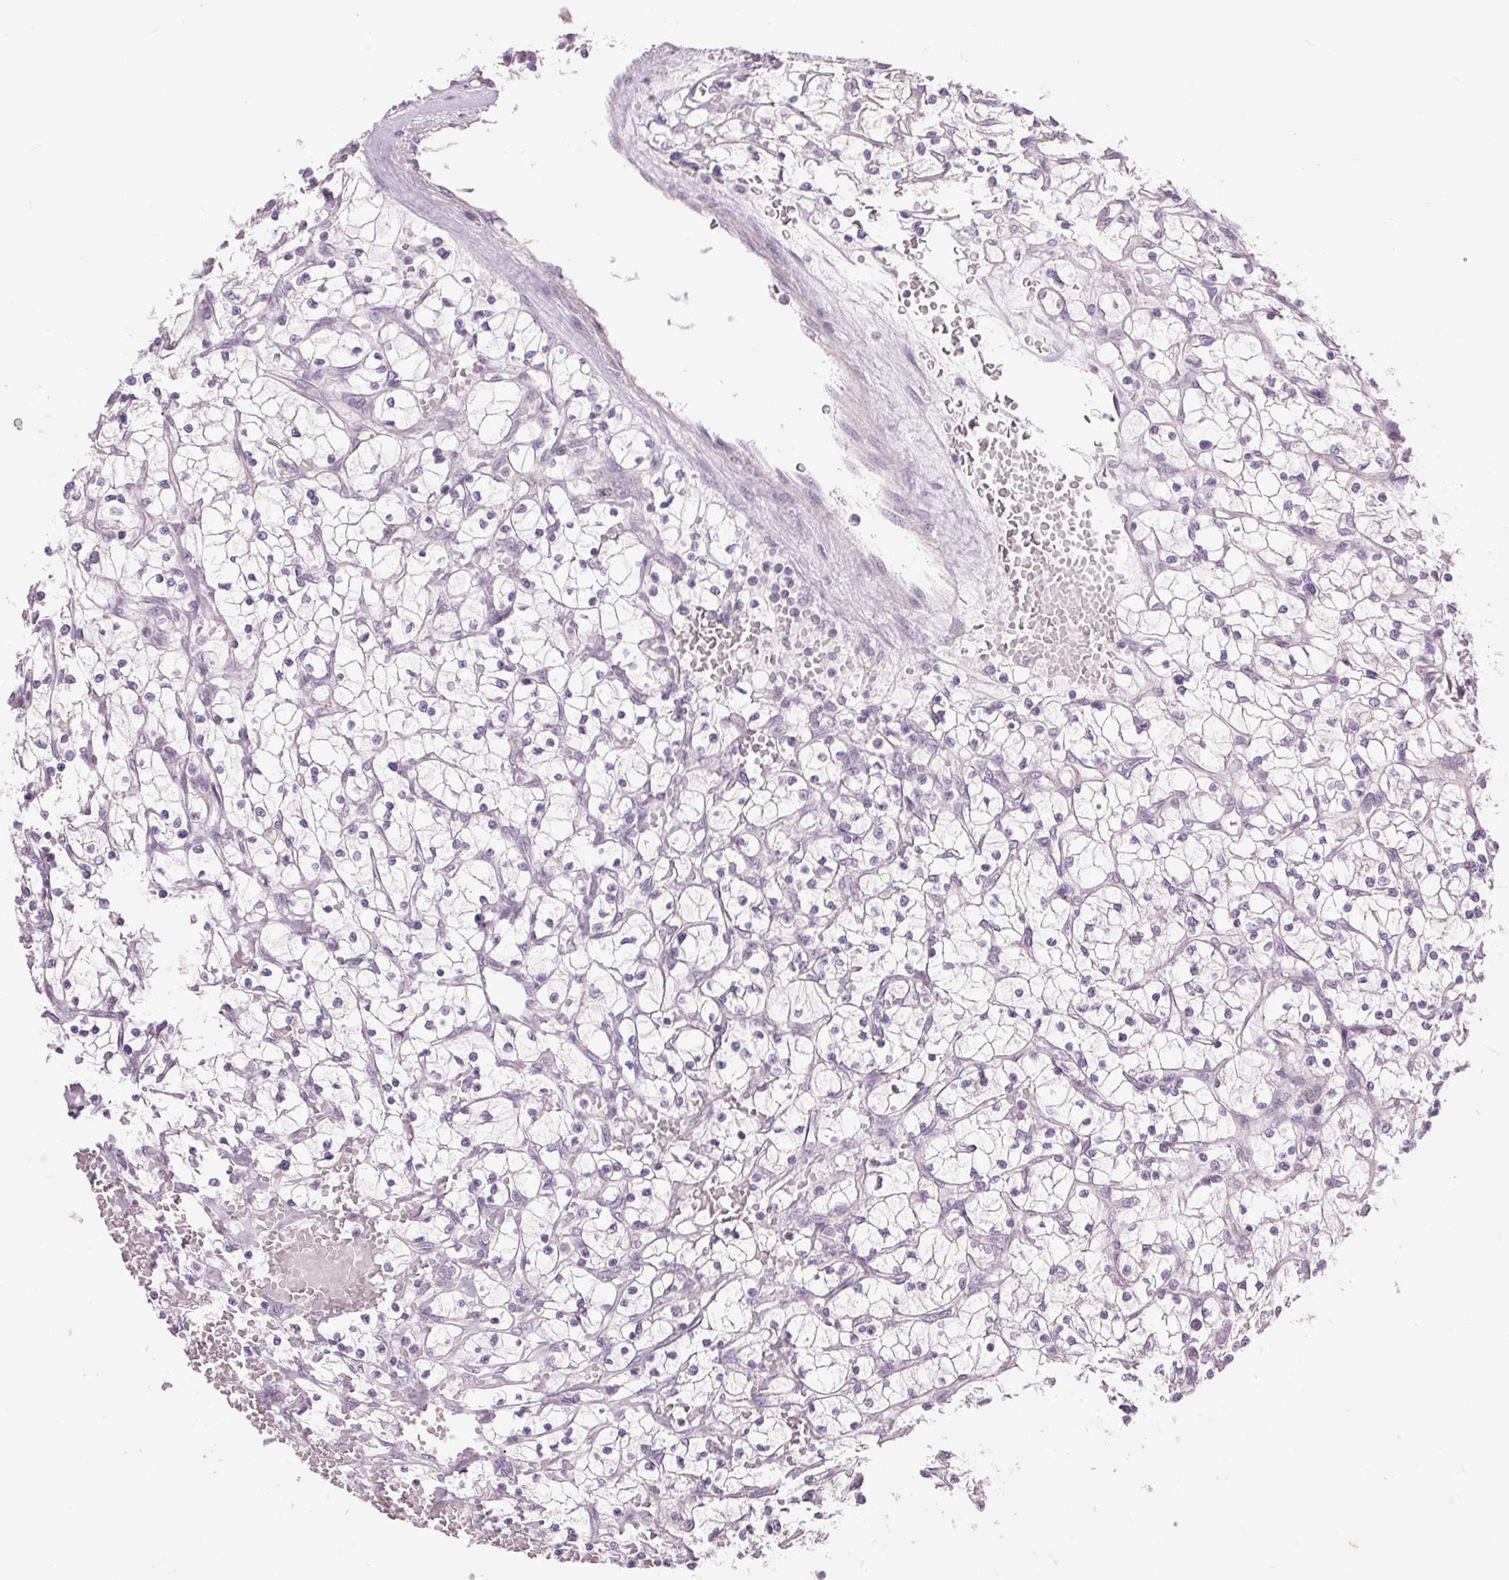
{"staining": {"intensity": "negative", "quantity": "none", "location": "none"}, "tissue": "renal cancer", "cell_type": "Tumor cells", "image_type": "cancer", "snomed": [{"axis": "morphology", "description": "Adenocarcinoma, NOS"}, {"axis": "topography", "description": "Kidney"}], "caption": "Tumor cells show no significant protein staining in renal cancer (adenocarcinoma). (DAB IHC with hematoxylin counter stain).", "gene": "CTNNA3", "patient": {"sex": "female", "age": 64}}